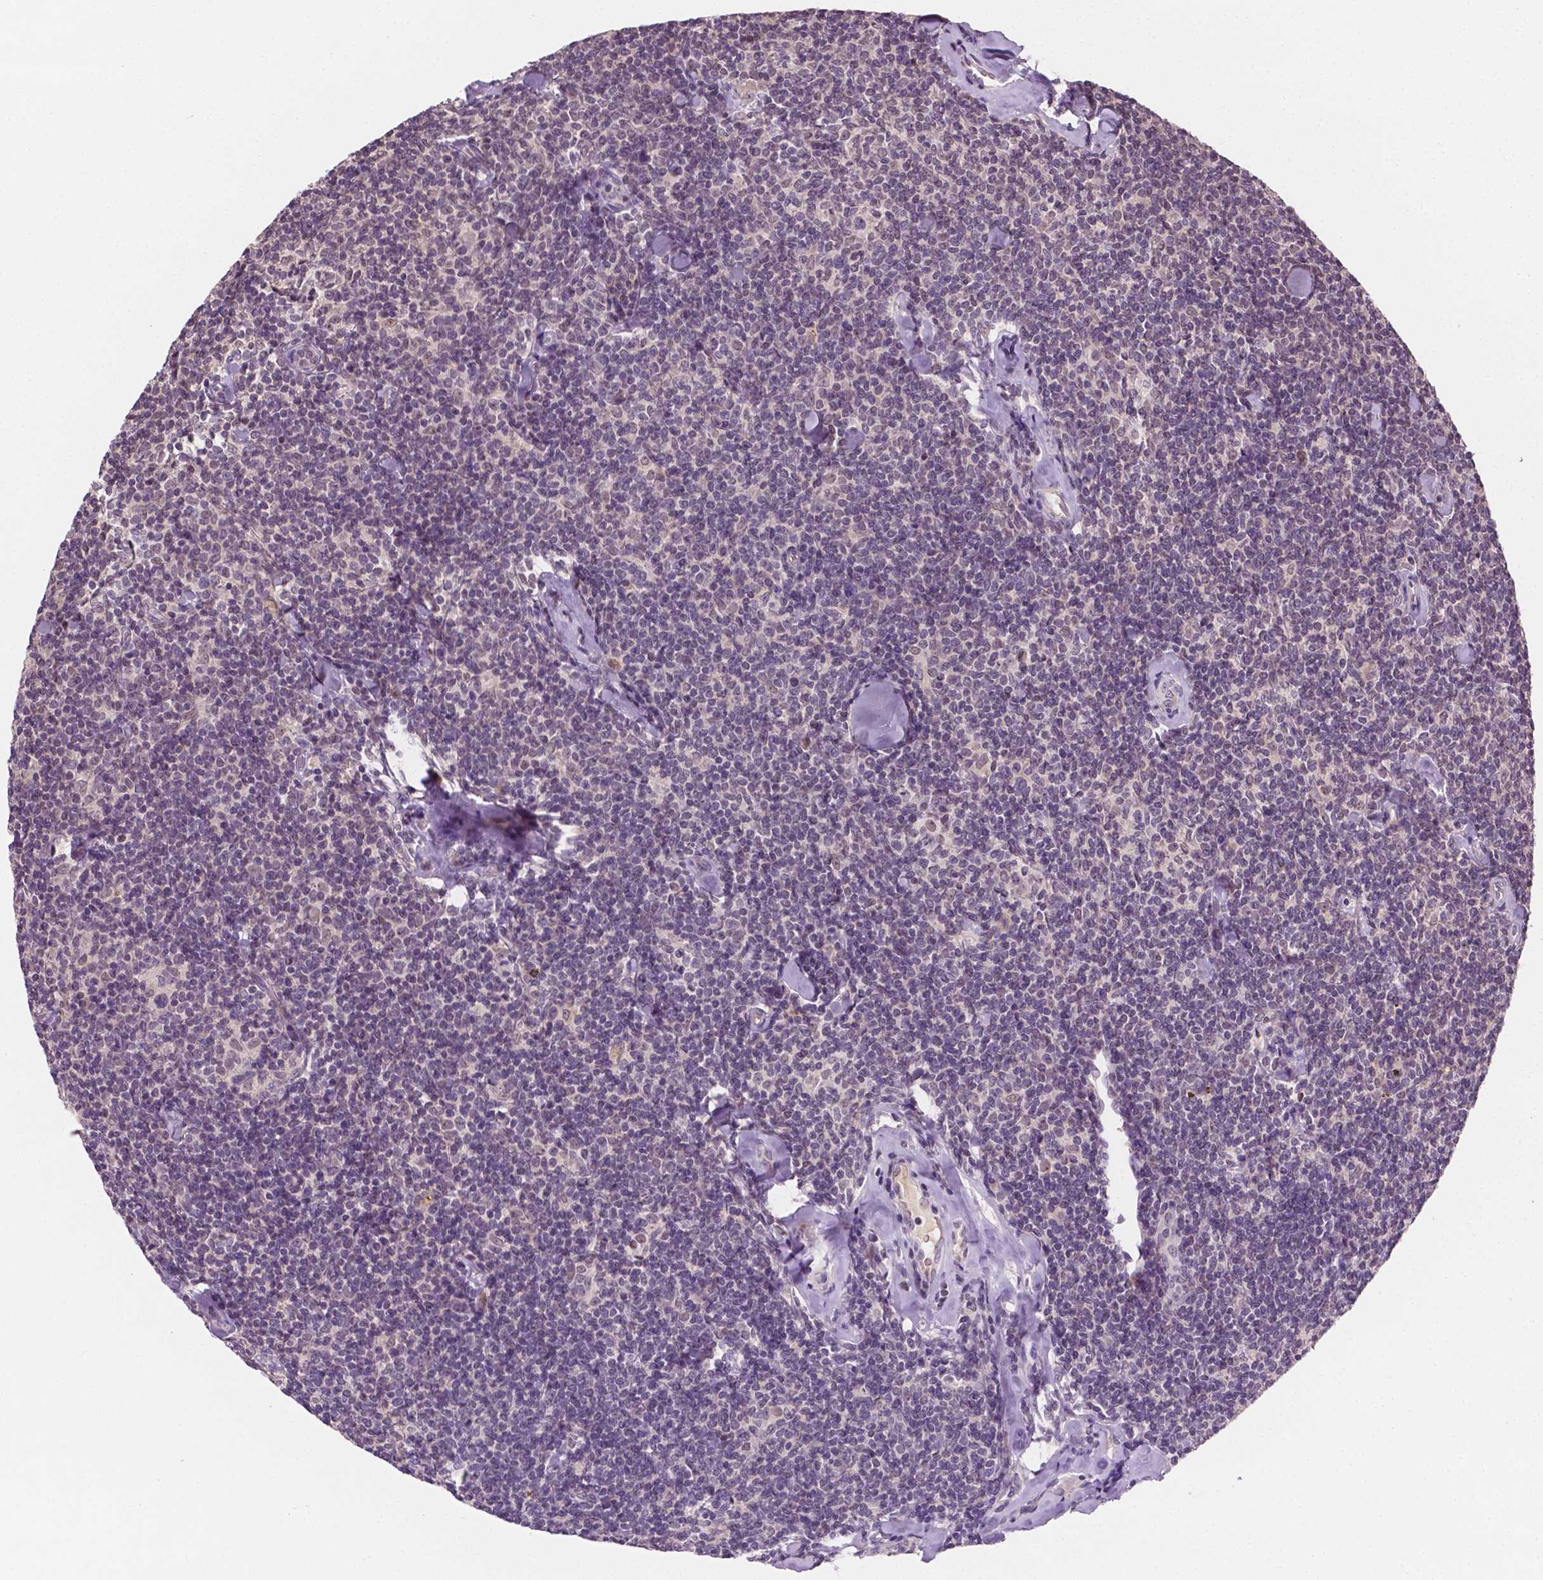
{"staining": {"intensity": "negative", "quantity": "none", "location": "none"}, "tissue": "lymphoma", "cell_type": "Tumor cells", "image_type": "cancer", "snomed": [{"axis": "morphology", "description": "Malignant lymphoma, non-Hodgkin's type, Low grade"}, {"axis": "topography", "description": "Lymph node"}], "caption": "Immunohistochemical staining of low-grade malignant lymphoma, non-Hodgkin's type exhibits no significant staining in tumor cells.", "gene": "MROH6", "patient": {"sex": "female", "age": 56}}